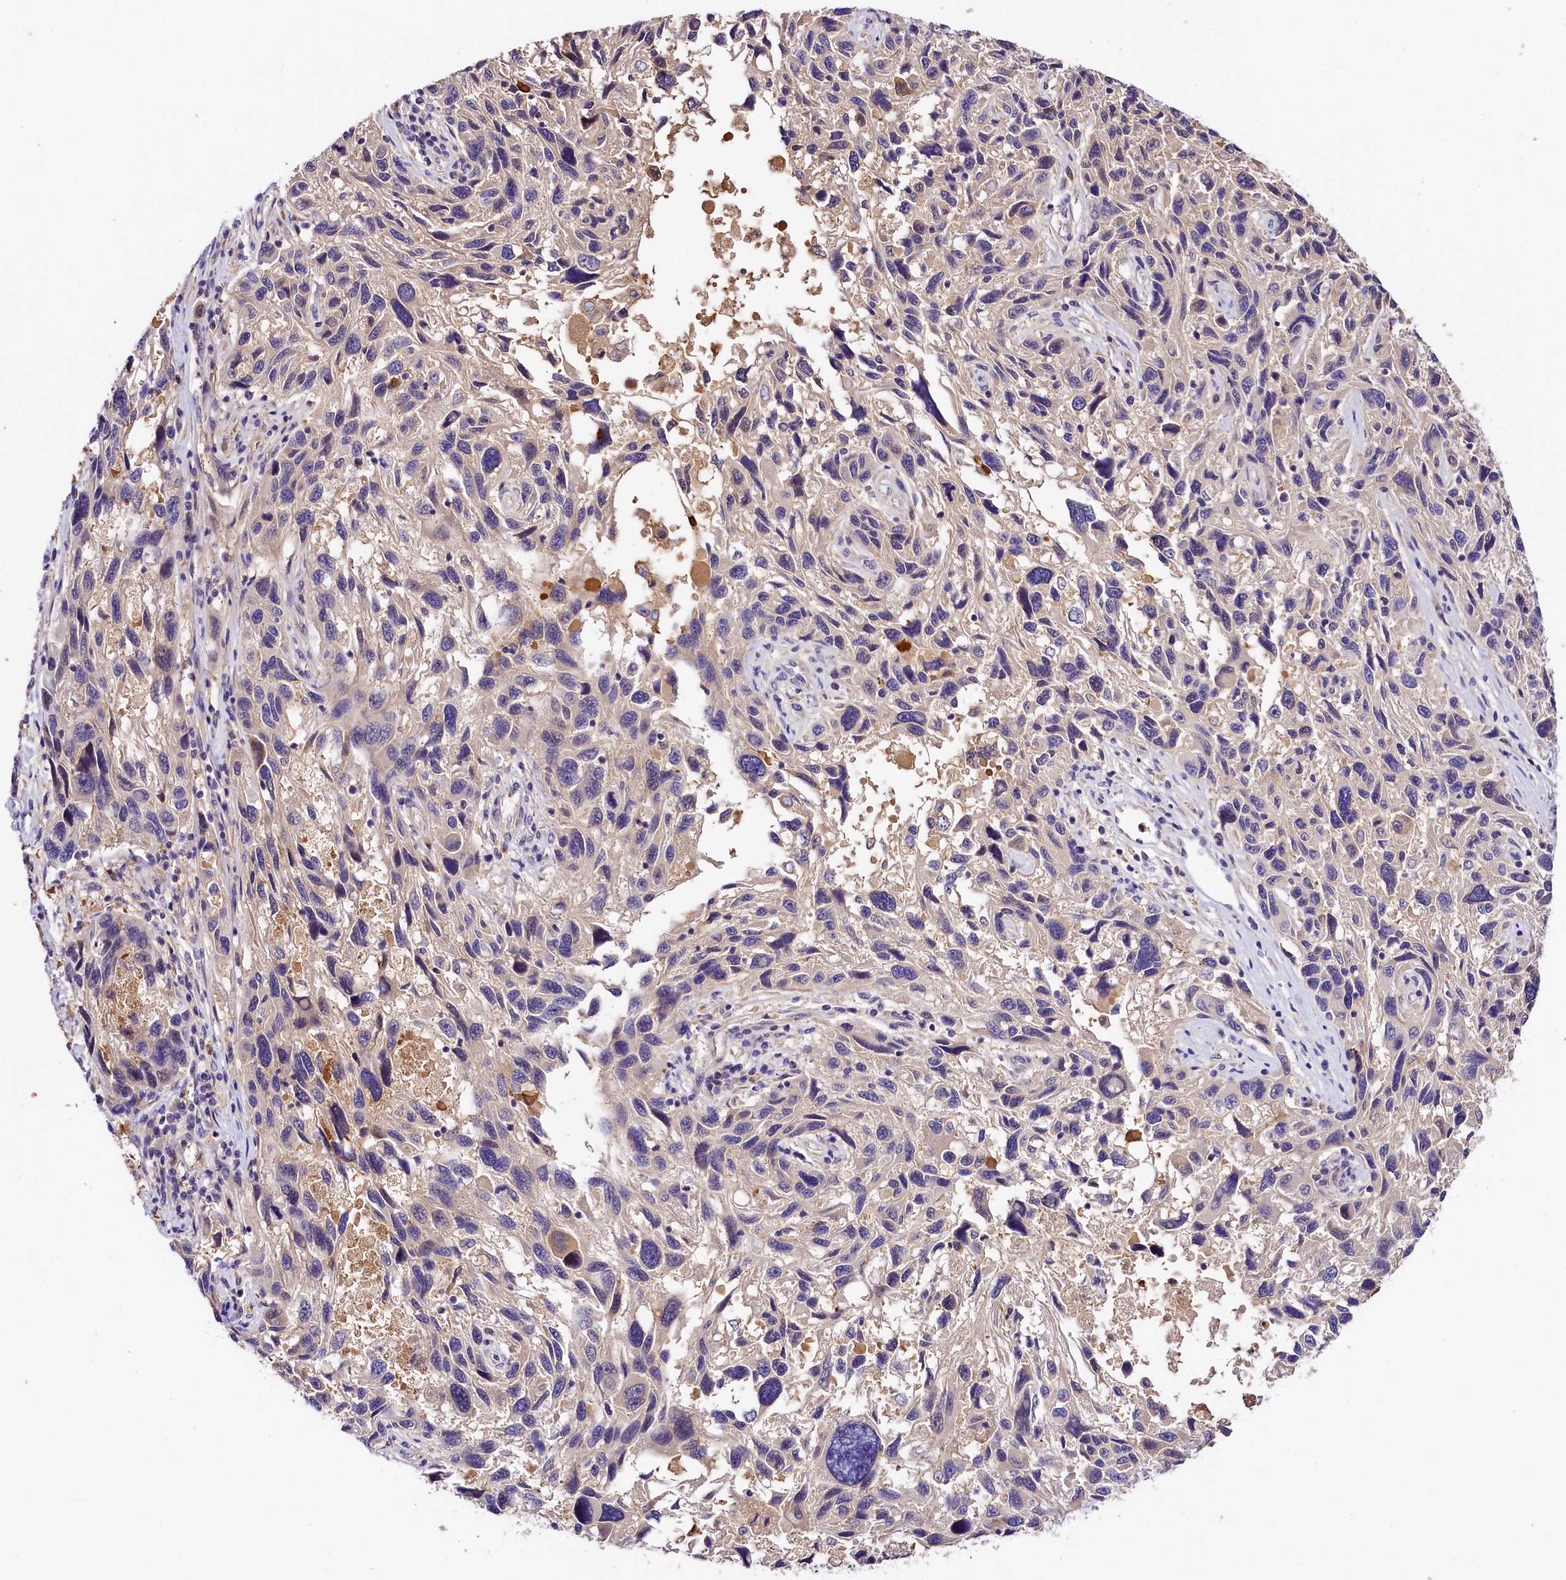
{"staining": {"intensity": "moderate", "quantity": "25%-75%", "location": "cytoplasmic/membranous"}, "tissue": "melanoma", "cell_type": "Tumor cells", "image_type": "cancer", "snomed": [{"axis": "morphology", "description": "Malignant melanoma, NOS"}, {"axis": "topography", "description": "Skin"}], "caption": "DAB (3,3'-diaminobenzidine) immunohistochemical staining of malignant melanoma shows moderate cytoplasmic/membranous protein expression in about 25%-75% of tumor cells.", "gene": "ARMC6", "patient": {"sex": "male", "age": 53}}